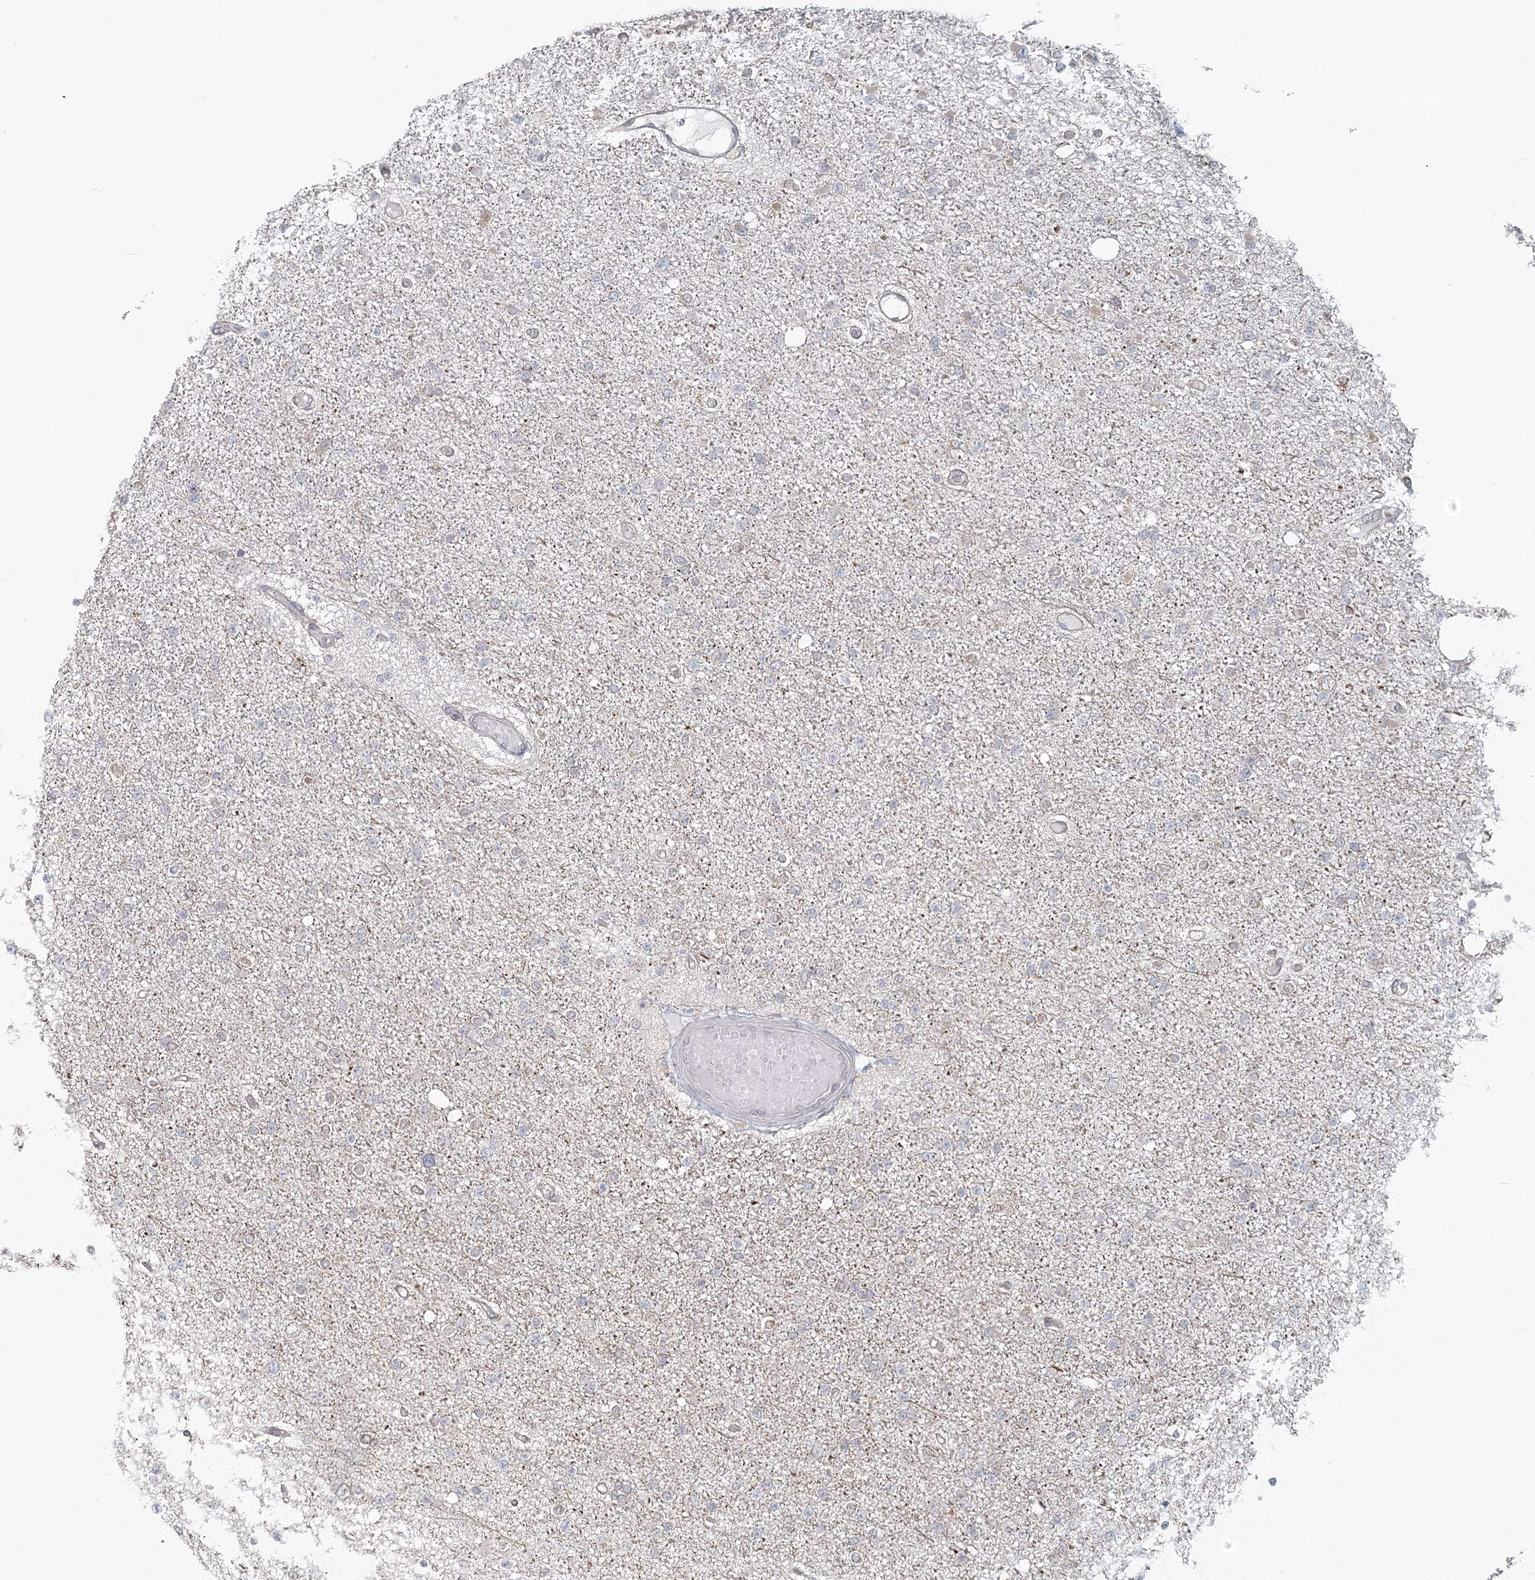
{"staining": {"intensity": "negative", "quantity": "none", "location": "none"}, "tissue": "glioma", "cell_type": "Tumor cells", "image_type": "cancer", "snomed": [{"axis": "morphology", "description": "Glioma, malignant, Low grade"}, {"axis": "topography", "description": "Brain"}], "caption": "Protein analysis of low-grade glioma (malignant) reveals no significant positivity in tumor cells.", "gene": "LACTB", "patient": {"sex": "female", "age": 22}}